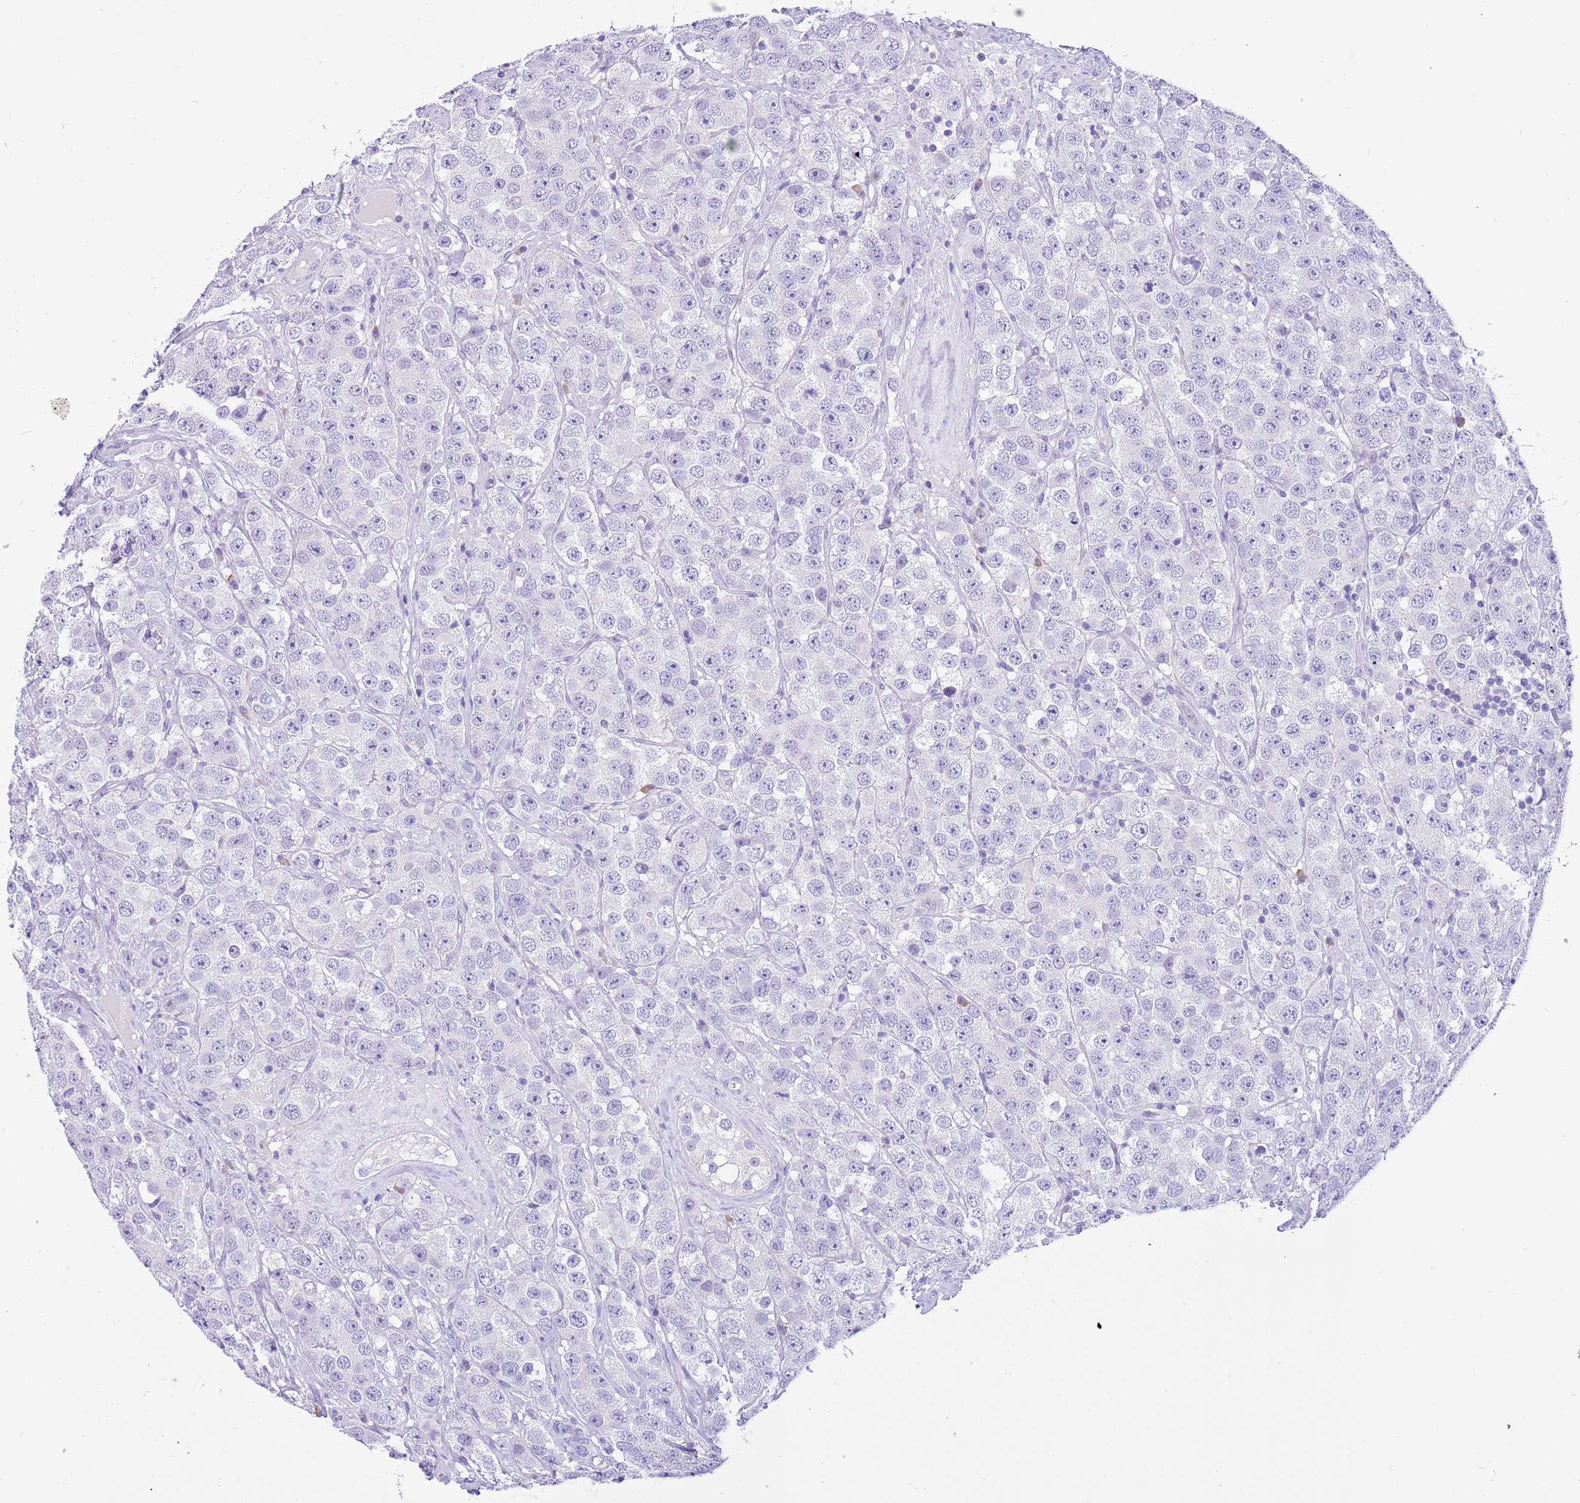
{"staining": {"intensity": "negative", "quantity": "none", "location": "none"}, "tissue": "testis cancer", "cell_type": "Tumor cells", "image_type": "cancer", "snomed": [{"axis": "morphology", "description": "Seminoma, NOS"}, {"axis": "topography", "description": "Testis"}], "caption": "This is an IHC photomicrograph of human seminoma (testis). There is no positivity in tumor cells.", "gene": "R3HDM4", "patient": {"sex": "male", "age": 28}}